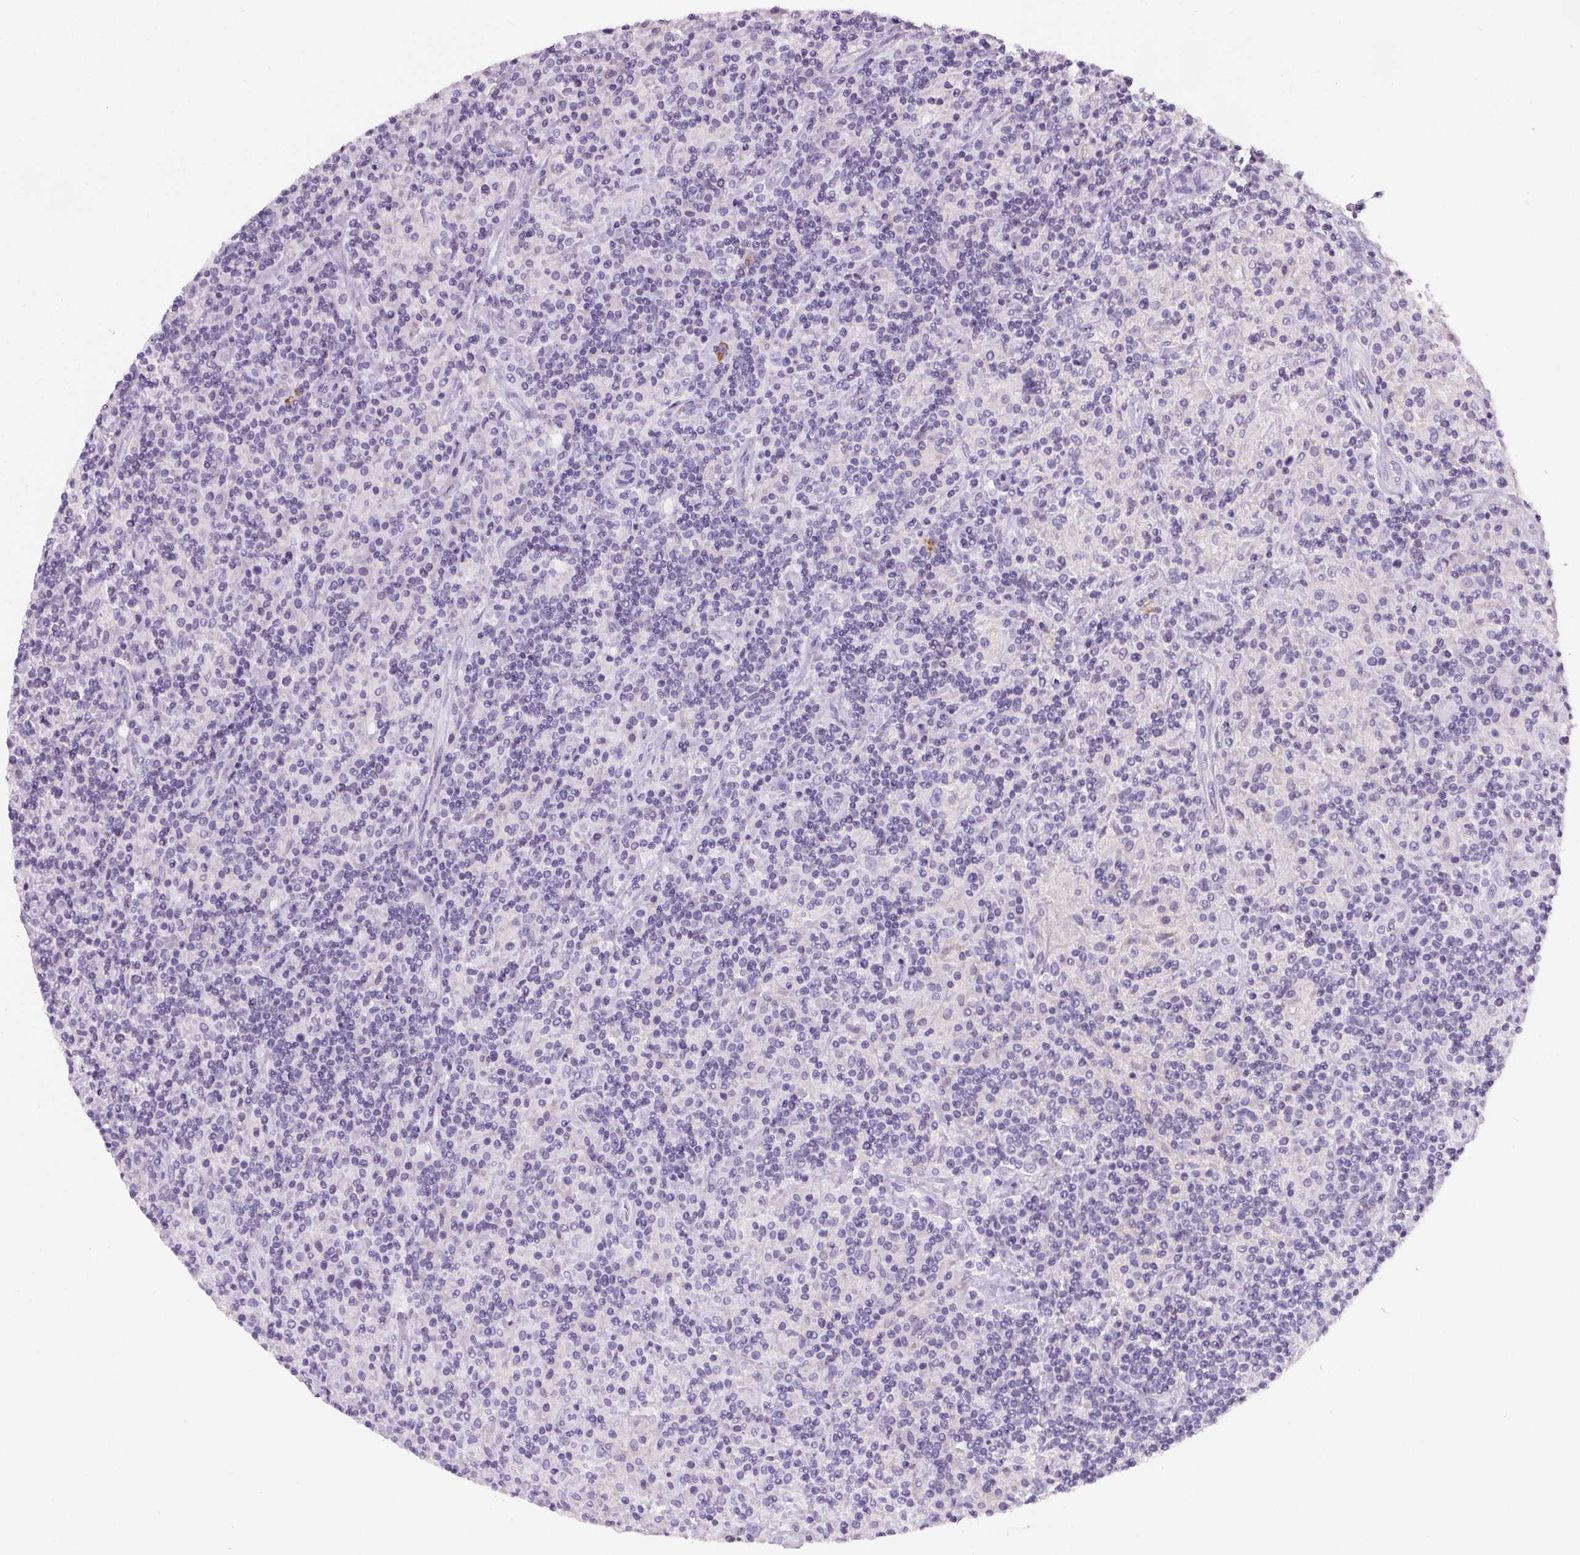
{"staining": {"intensity": "negative", "quantity": "none", "location": "none"}, "tissue": "lymphoma", "cell_type": "Tumor cells", "image_type": "cancer", "snomed": [{"axis": "morphology", "description": "Hodgkin's disease, NOS"}, {"axis": "topography", "description": "Lymph node"}], "caption": "An IHC histopathology image of lymphoma is shown. There is no staining in tumor cells of lymphoma.", "gene": "CD5L", "patient": {"sex": "male", "age": 70}}